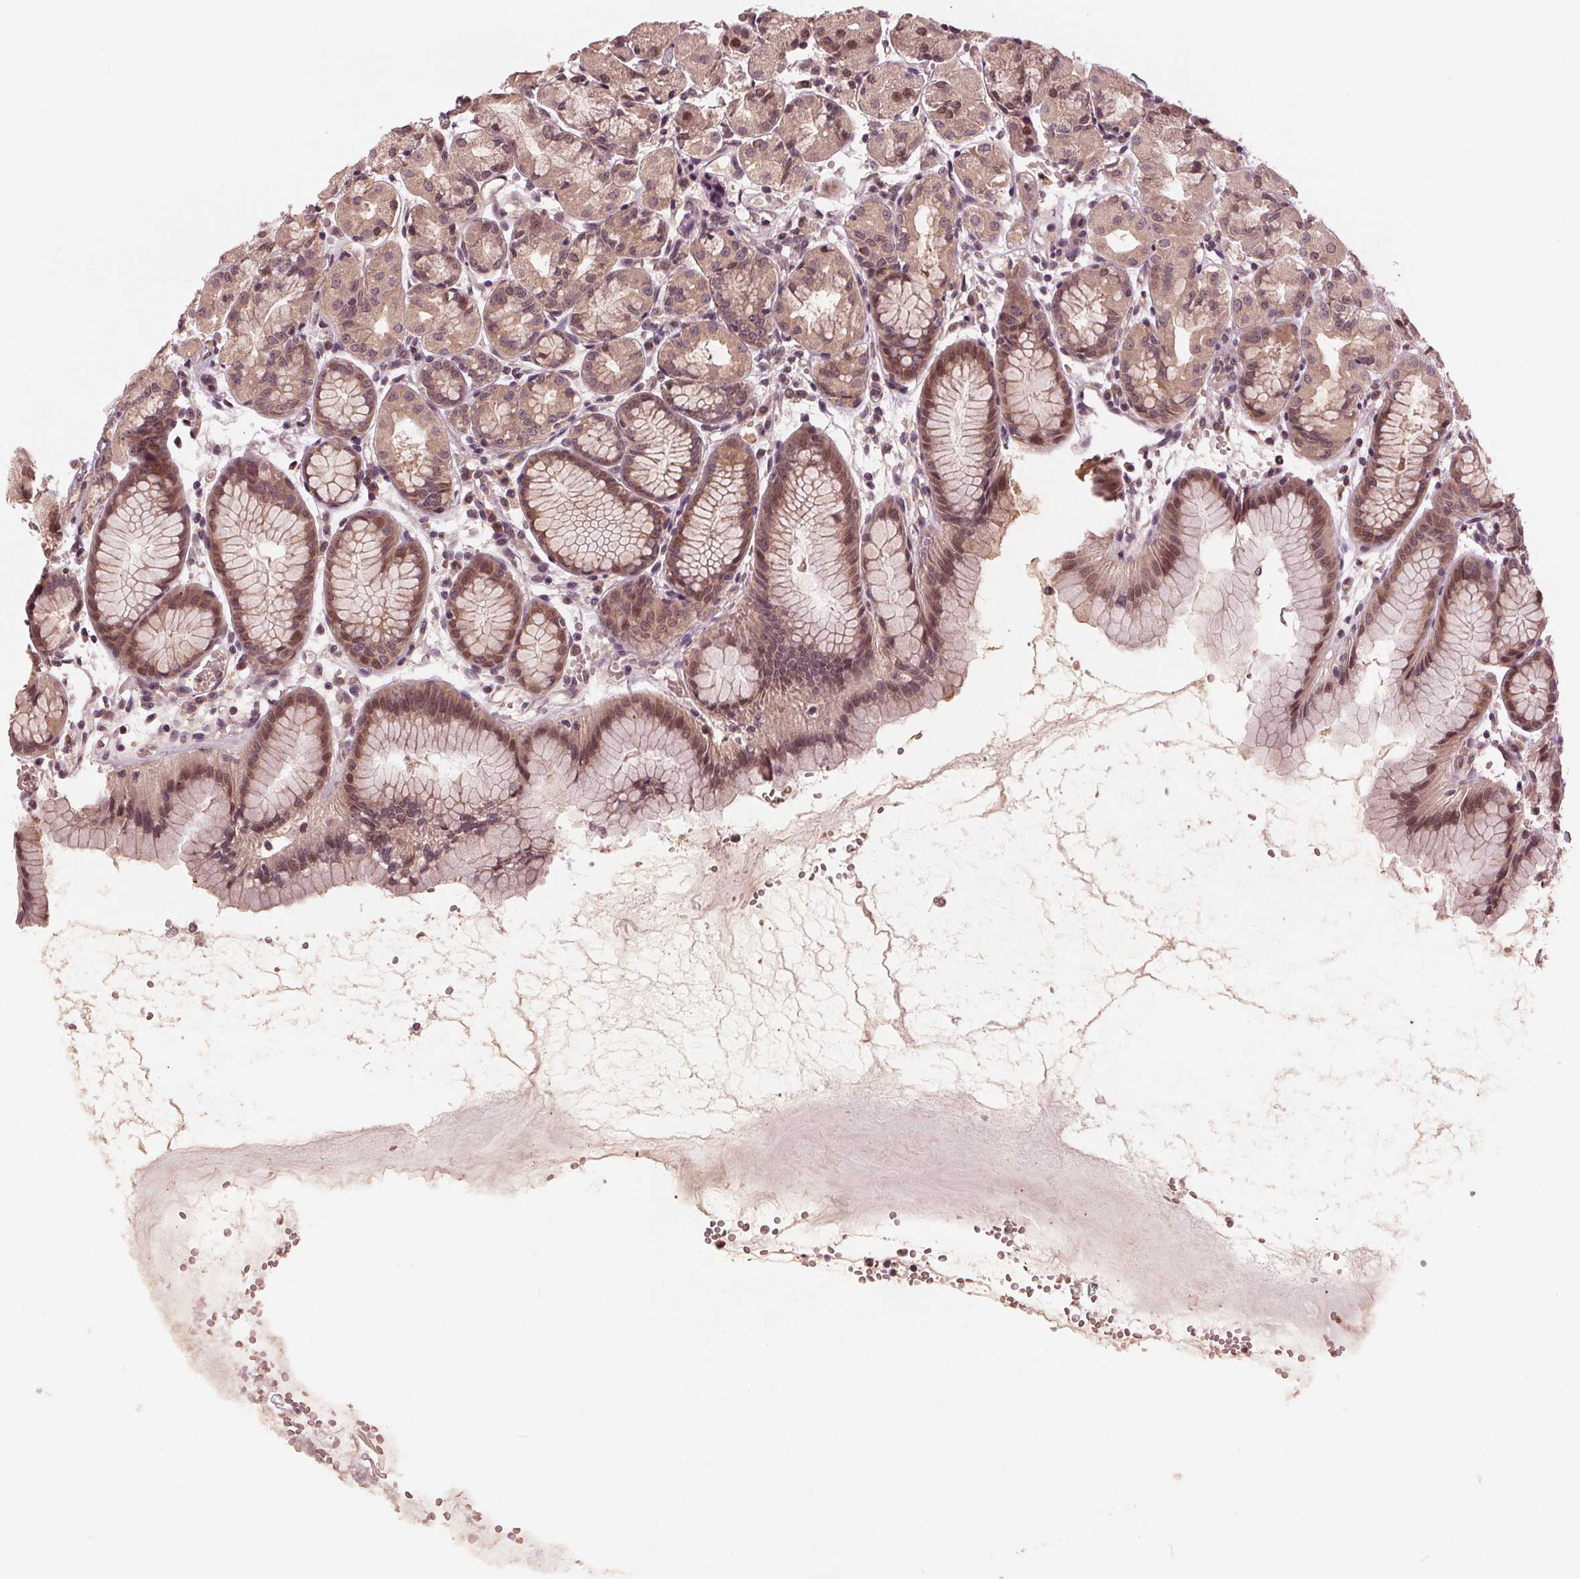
{"staining": {"intensity": "moderate", "quantity": ">75%", "location": "cytoplasmic/membranous,nuclear"}, "tissue": "stomach", "cell_type": "Glandular cells", "image_type": "normal", "snomed": [{"axis": "morphology", "description": "Normal tissue, NOS"}, {"axis": "topography", "description": "Stomach, upper"}], "caption": "Brown immunohistochemical staining in benign human stomach demonstrates moderate cytoplasmic/membranous,nuclear positivity in approximately >75% of glandular cells.", "gene": "ZNF471", "patient": {"sex": "male", "age": 47}}